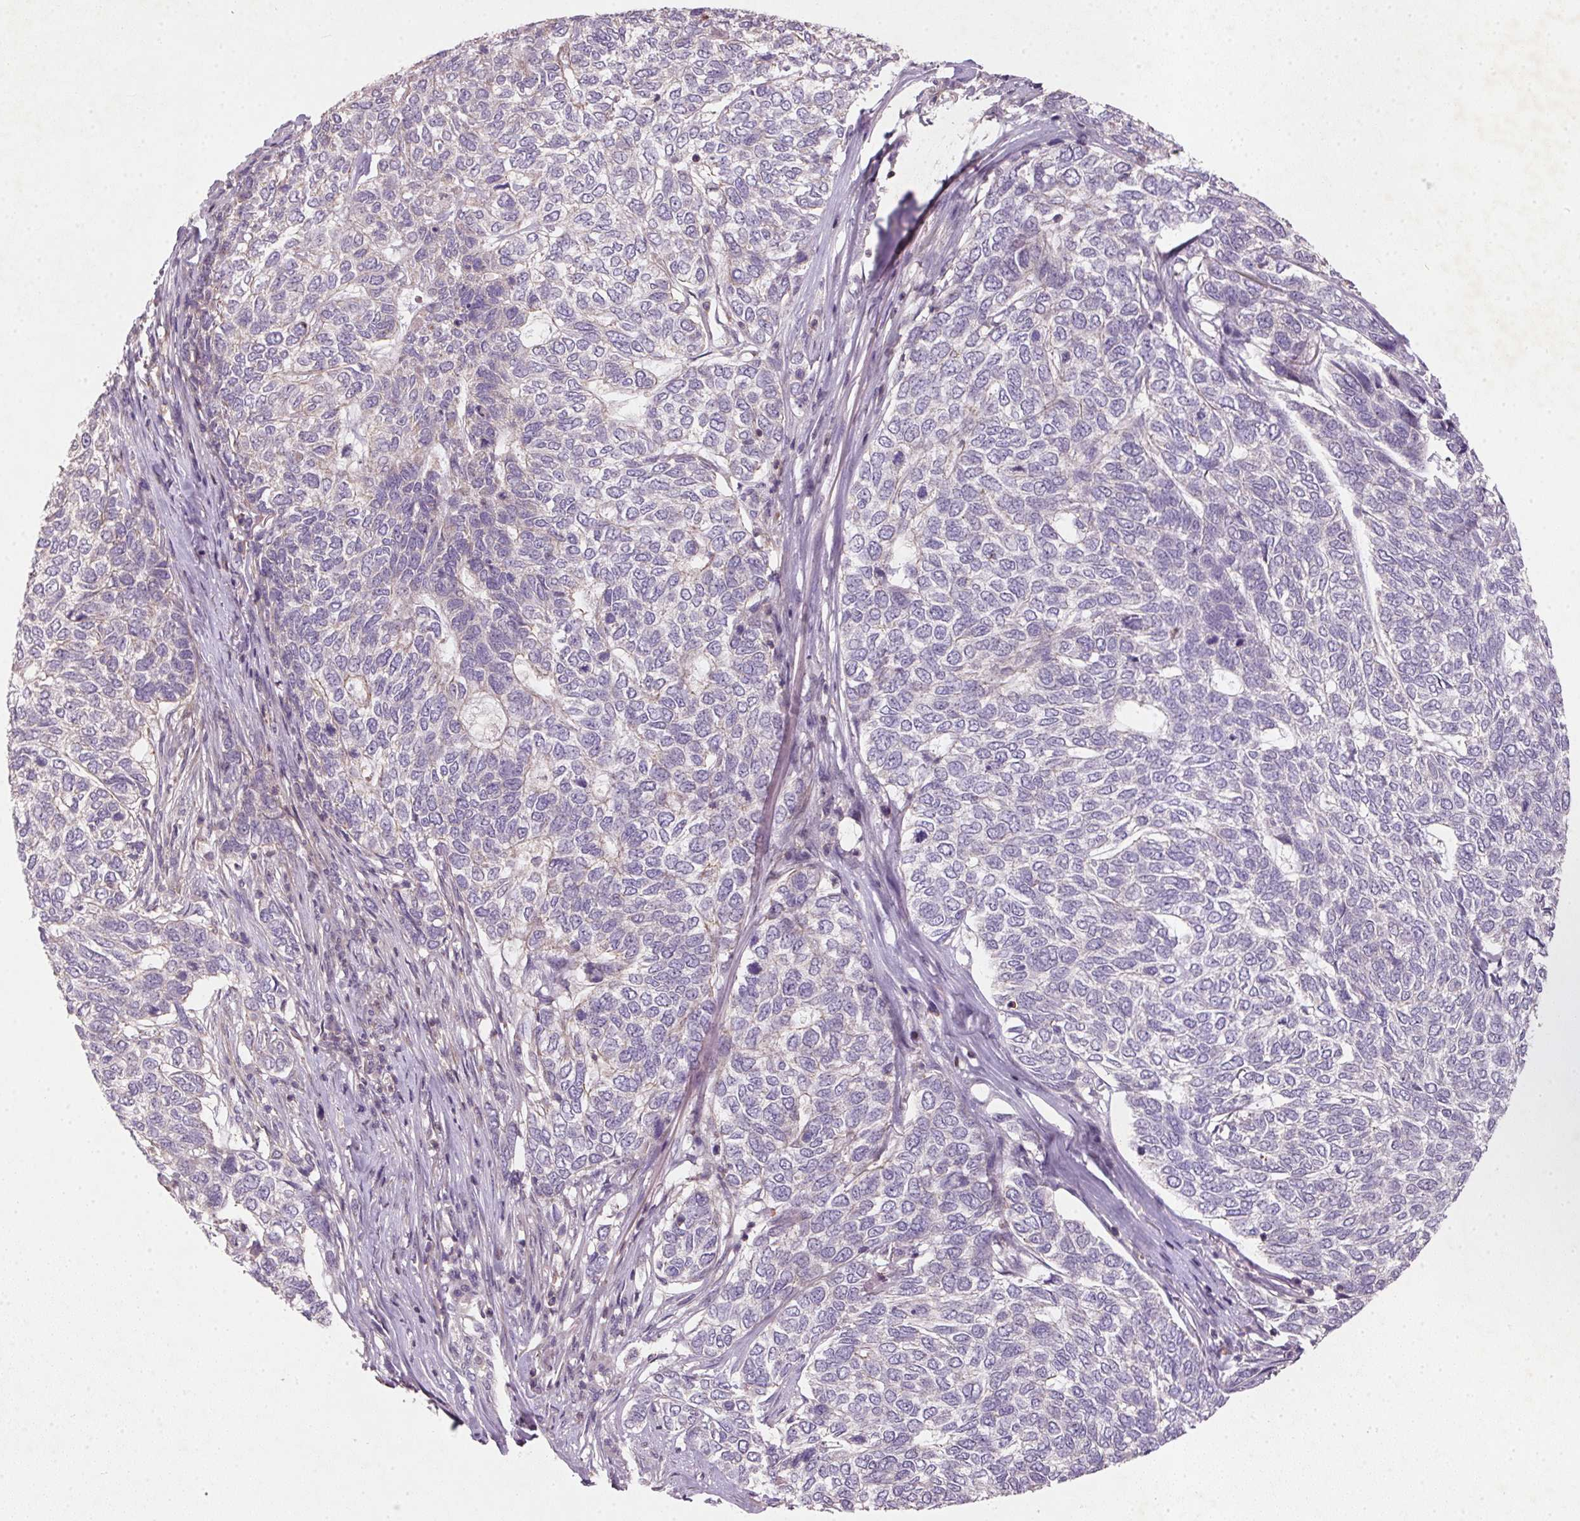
{"staining": {"intensity": "negative", "quantity": "none", "location": "none"}, "tissue": "skin cancer", "cell_type": "Tumor cells", "image_type": "cancer", "snomed": [{"axis": "morphology", "description": "Basal cell carcinoma"}, {"axis": "topography", "description": "Skin"}], "caption": "An immunohistochemistry image of basal cell carcinoma (skin) is shown. There is no staining in tumor cells of basal cell carcinoma (skin). Brightfield microscopy of immunohistochemistry (IHC) stained with DAB (brown) and hematoxylin (blue), captured at high magnification.", "gene": "KCNK15", "patient": {"sex": "female", "age": 65}}